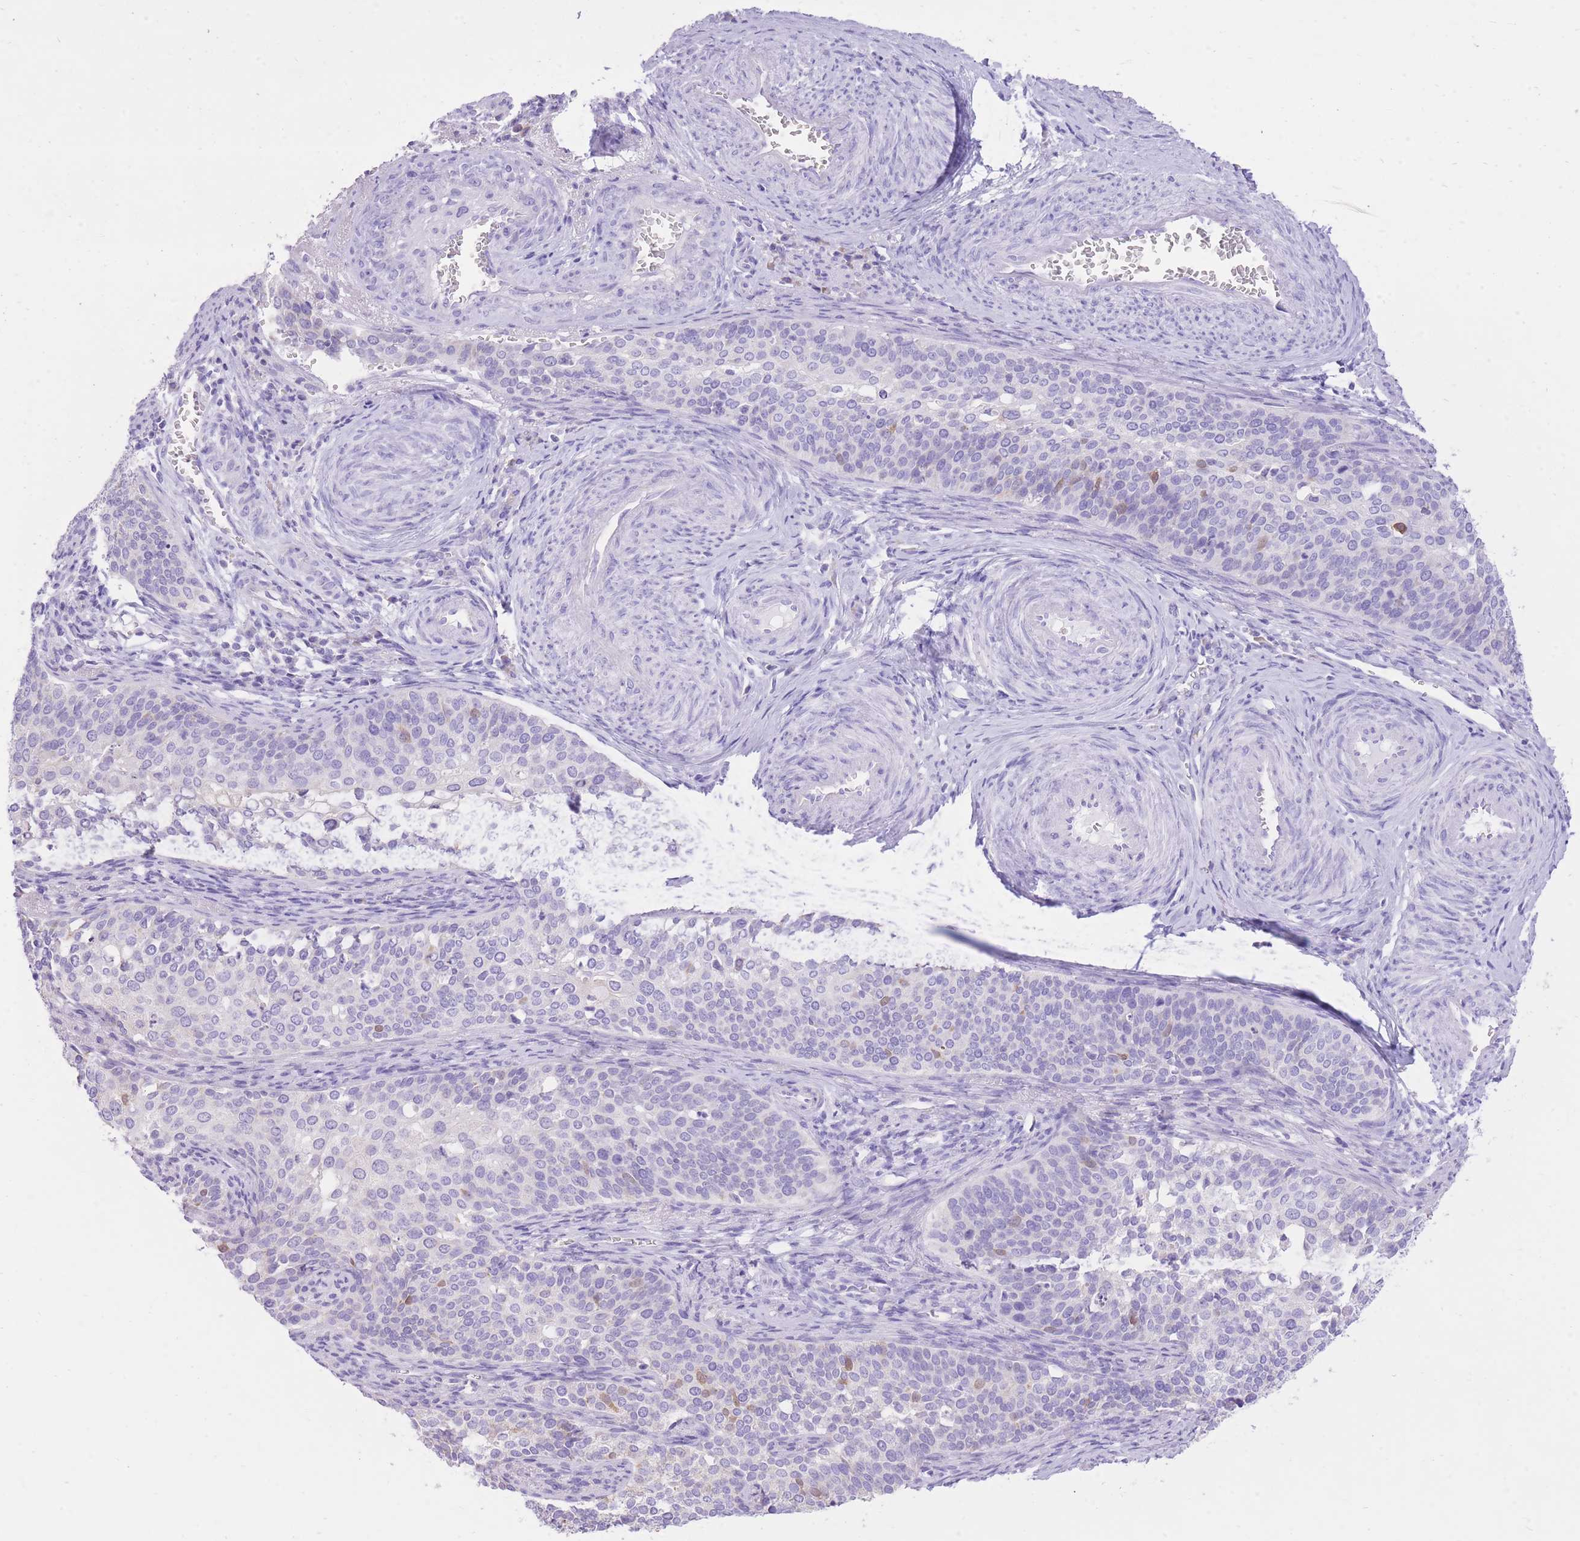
{"staining": {"intensity": "negative", "quantity": "none", "location": "none"}, "tissue": "cervical cancer", "cell_type": "Tumor cells", "image_type": "cancer", "snomed": [{"axis": "morphology", "description": "Squamous cell carcinoma, NOS"}, {"axis": "topography", "description": "Cervix"}], "caption": "Immunohistochemistry image of human squamous cell carcinoma (cervical) stained for a protein (brown), which demonstrates no expression in tumor cells.", "gene": "SLC4A4", "patient": {"sex": "female", "age": 44}}